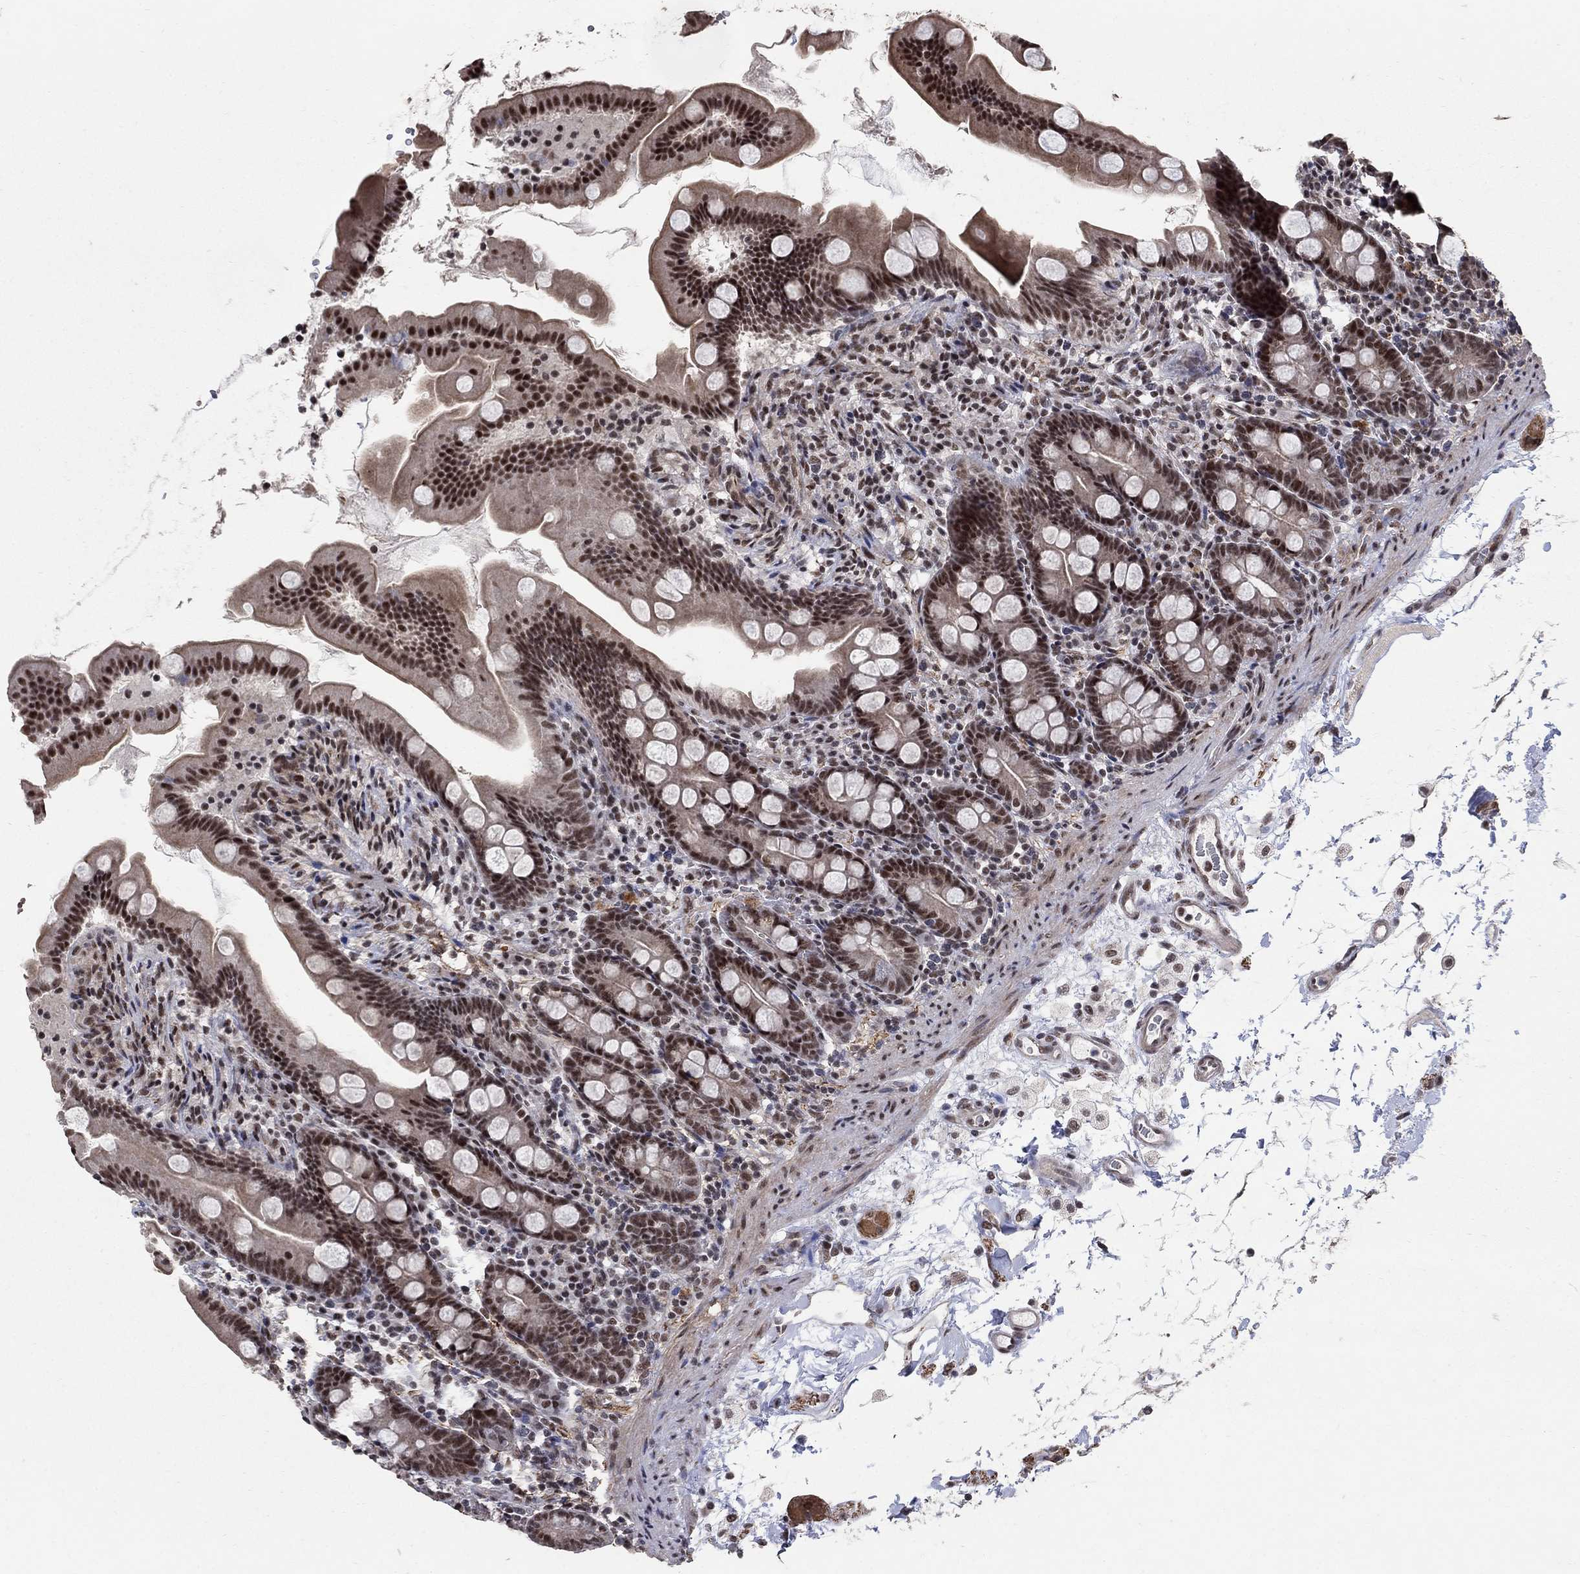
{"staining": {"intensity": "moderate", "quantity": ">75%", "location": "nuclear"}, "tissue": "small intestine", "cell_type": "Glandular cells", "image_type": "normal", "snomed": [{"axis": "morphology", "description": "Normal tissue, NOS"}, {"axis": "topography", "description": "Small intestine"}], "caption": "Protein staining reveals moderate nuclear staining in approximately >75% of glandular cells in unremarkable small intestine.", "gene": "PNISR", "patient": {"sex": "female", "age": 44}}